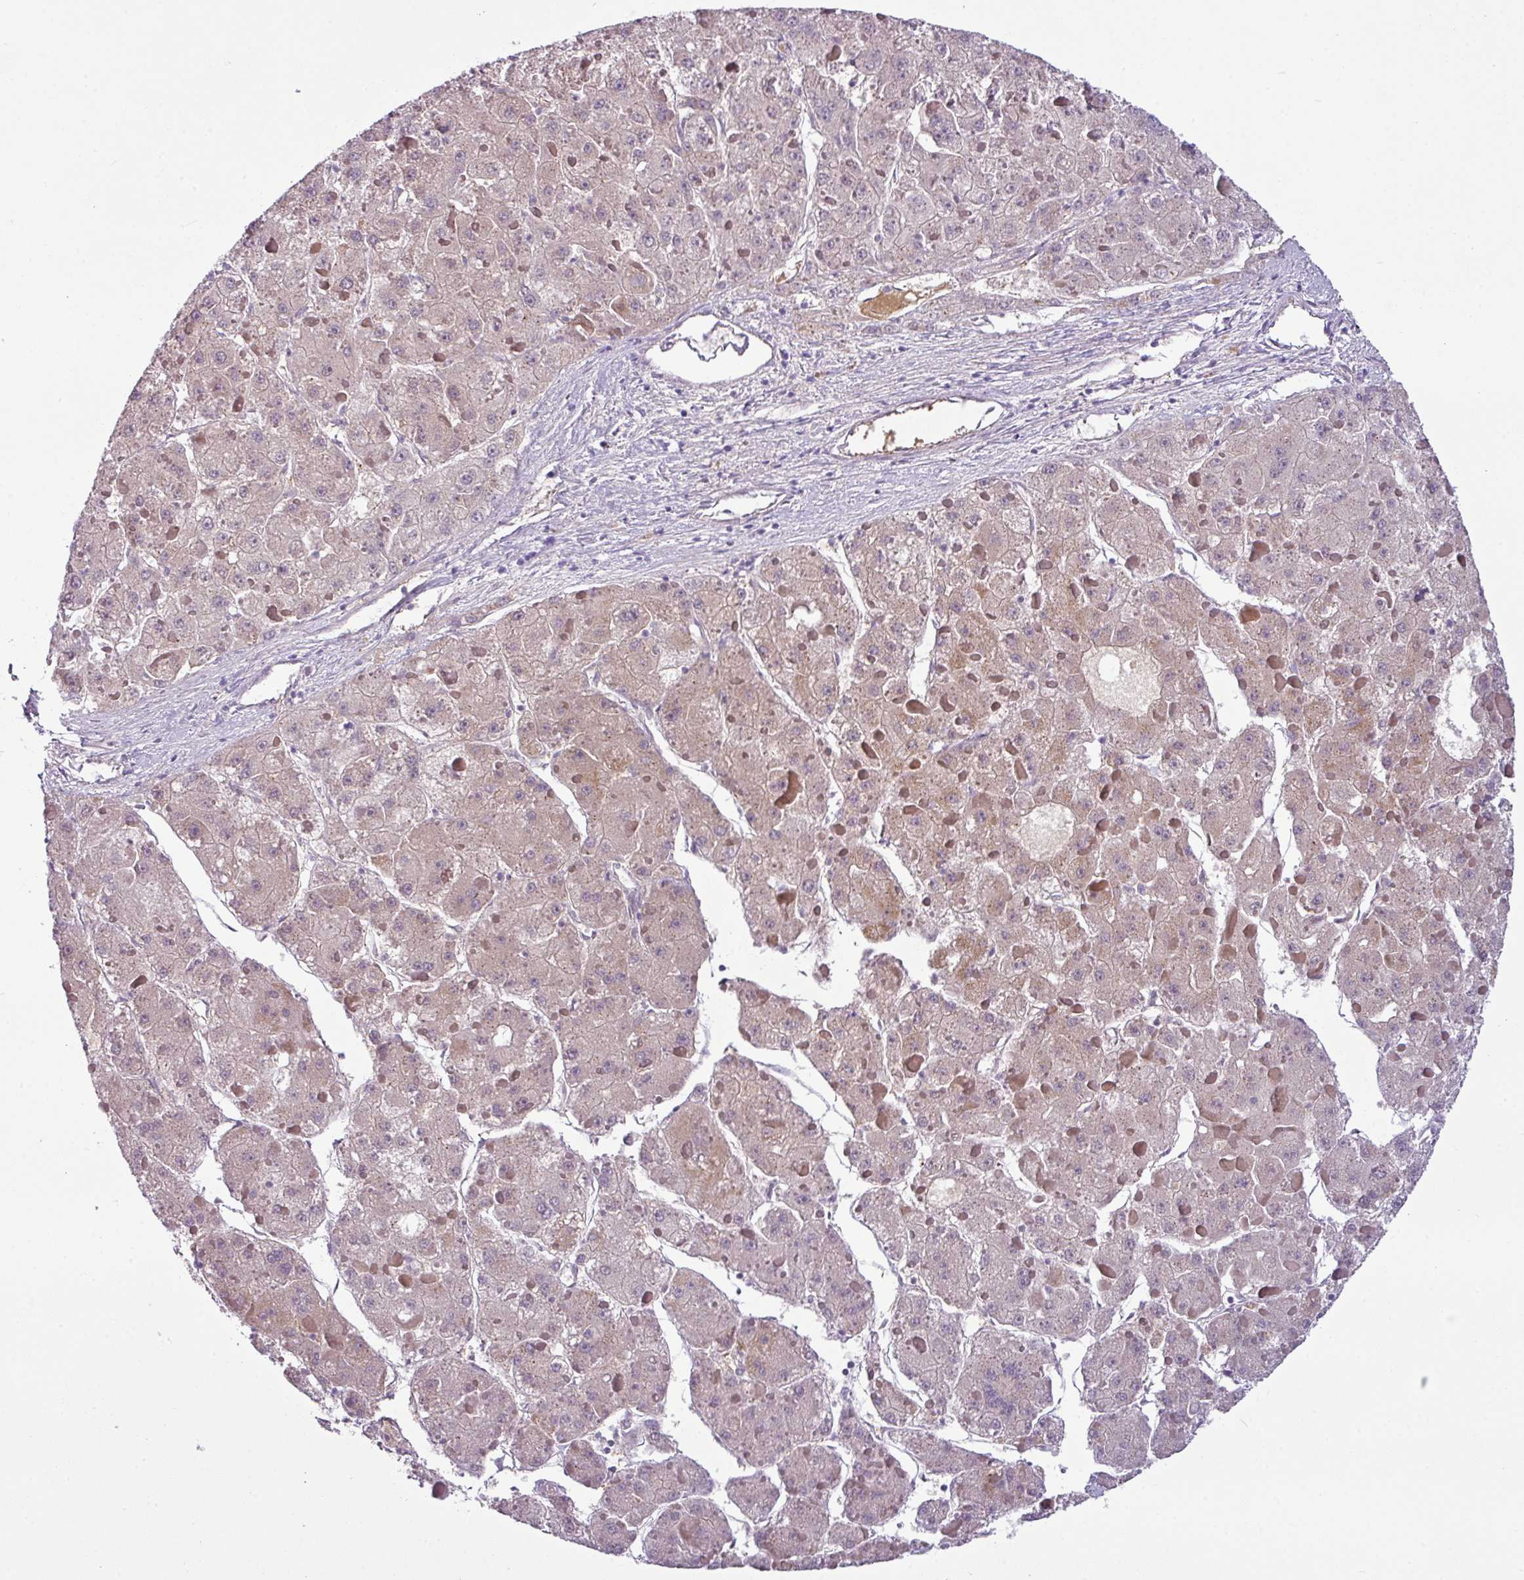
{"staining": {"intensity": "weak", "quantity": ">75%", "location": "cytoplasmic/membranous"}, "tissue": "liver cancer", "cell_type": "Tumor cells", "image_type": "cancer", "snomed": [{"axis": "morphology", "description": "Carcinoma, Hepatocellular, NOS"}, {"axis": "topography", "description": "Liver"}], "caption": "Approximately >75% of tumor cells in liver cancer (hepatocellular carcinoma) show weak cytoplasmic/membranous protein positivity as visualized by brown immunohistochemical staining.", "gene": "TMEM178B", "patient": {"sex": "female", "age": 73}}